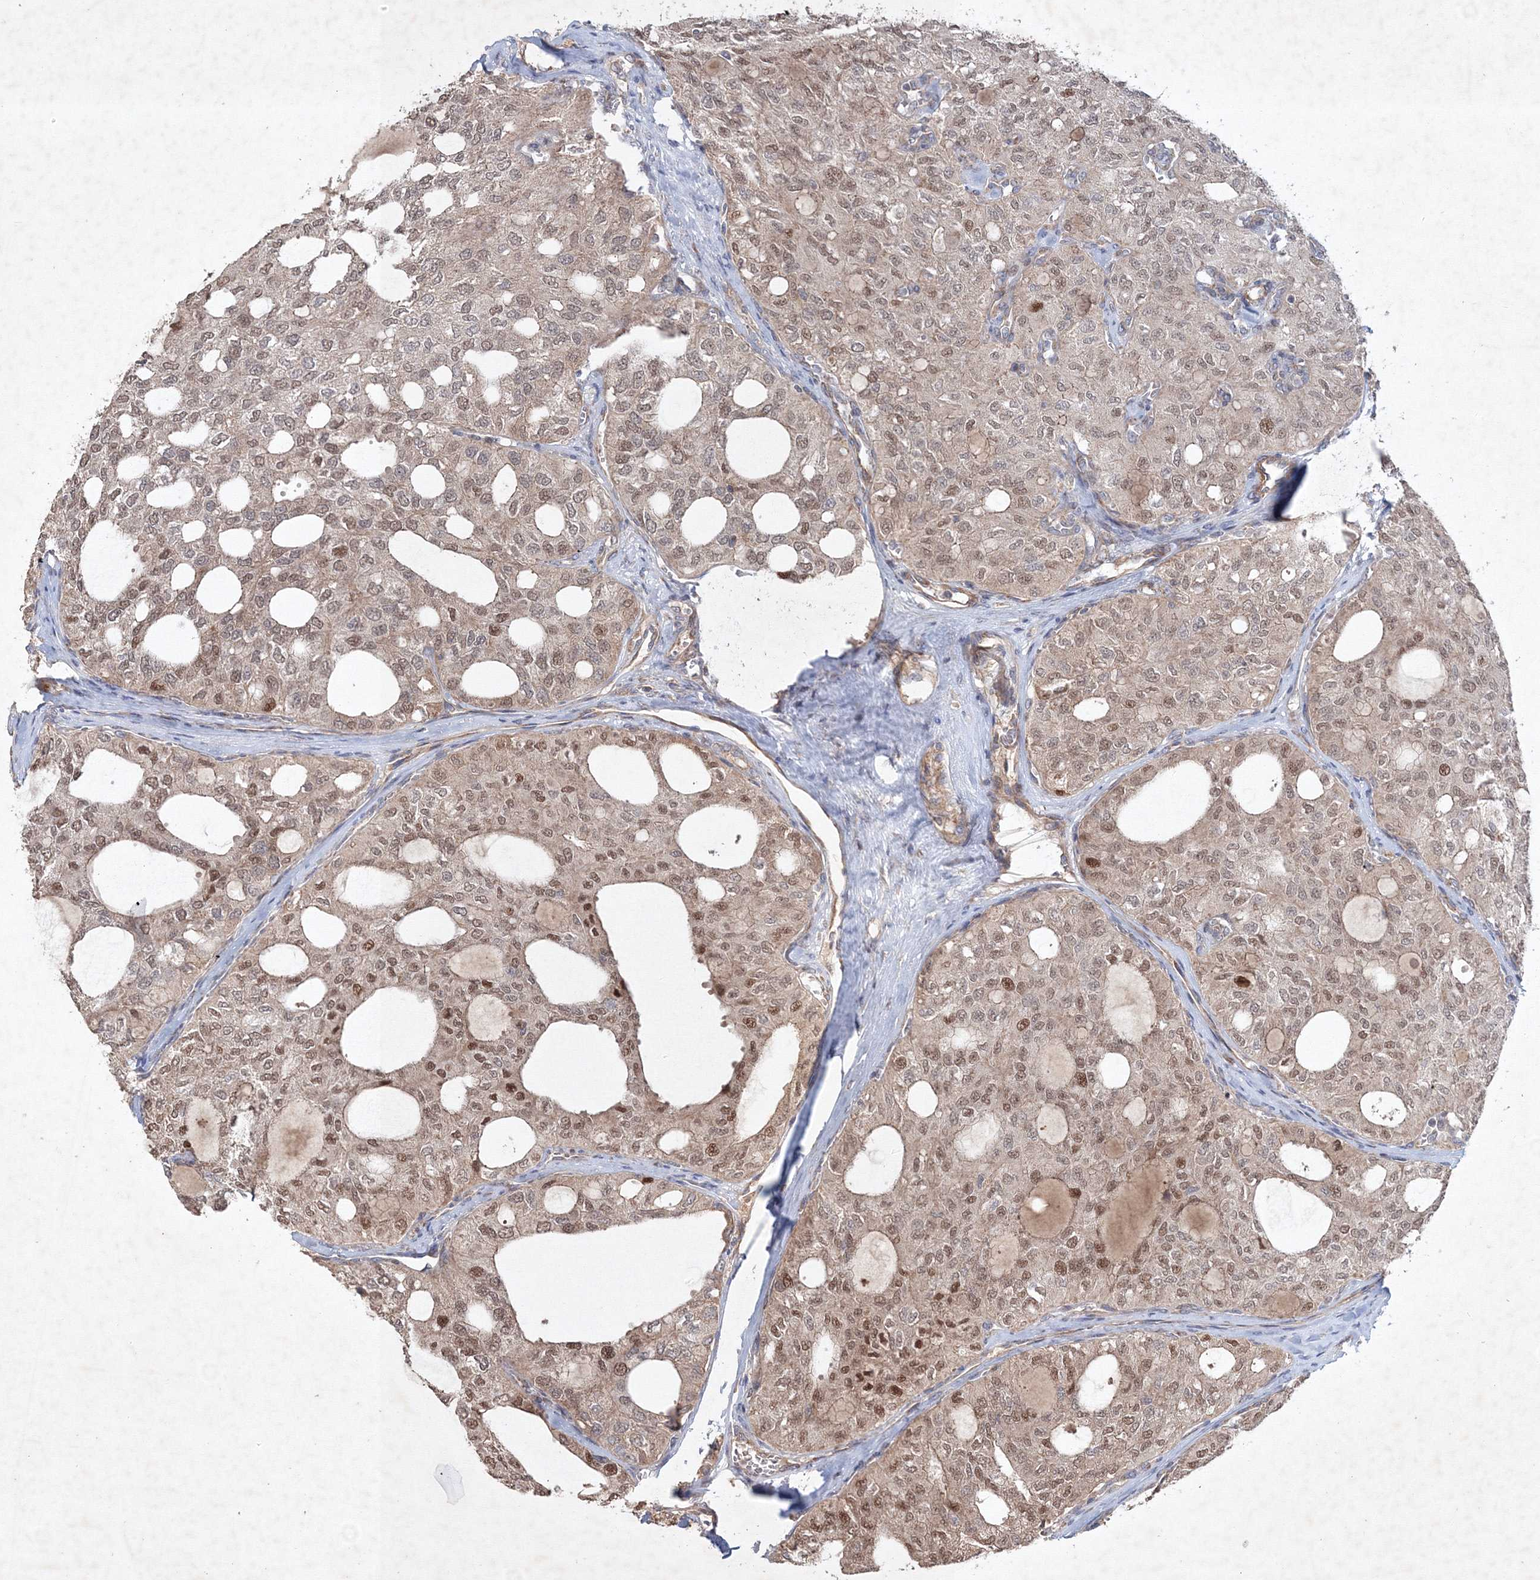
{"staining": {"intensity": "moderate", "quantity": ">75%", "location": "nuclear"}, "tissue": "thyroid cancer", "cell_type": "Tumor cells", "image_type": "cancer", "snomed": [{"axis": "morphology", "description": "Follicular adenoma carcinoma, NOS"}, {"axis": "topography", "description": "Thyroid gland"}], "caption": "The histopathology image exhibits staining of thyroid follicular adenoma carcinoma, revealing moderate nuclear protein positivity (brown color) within tumor cells.", "gene": "NOA1", "patient": {"sex": "male", "age": 75}}